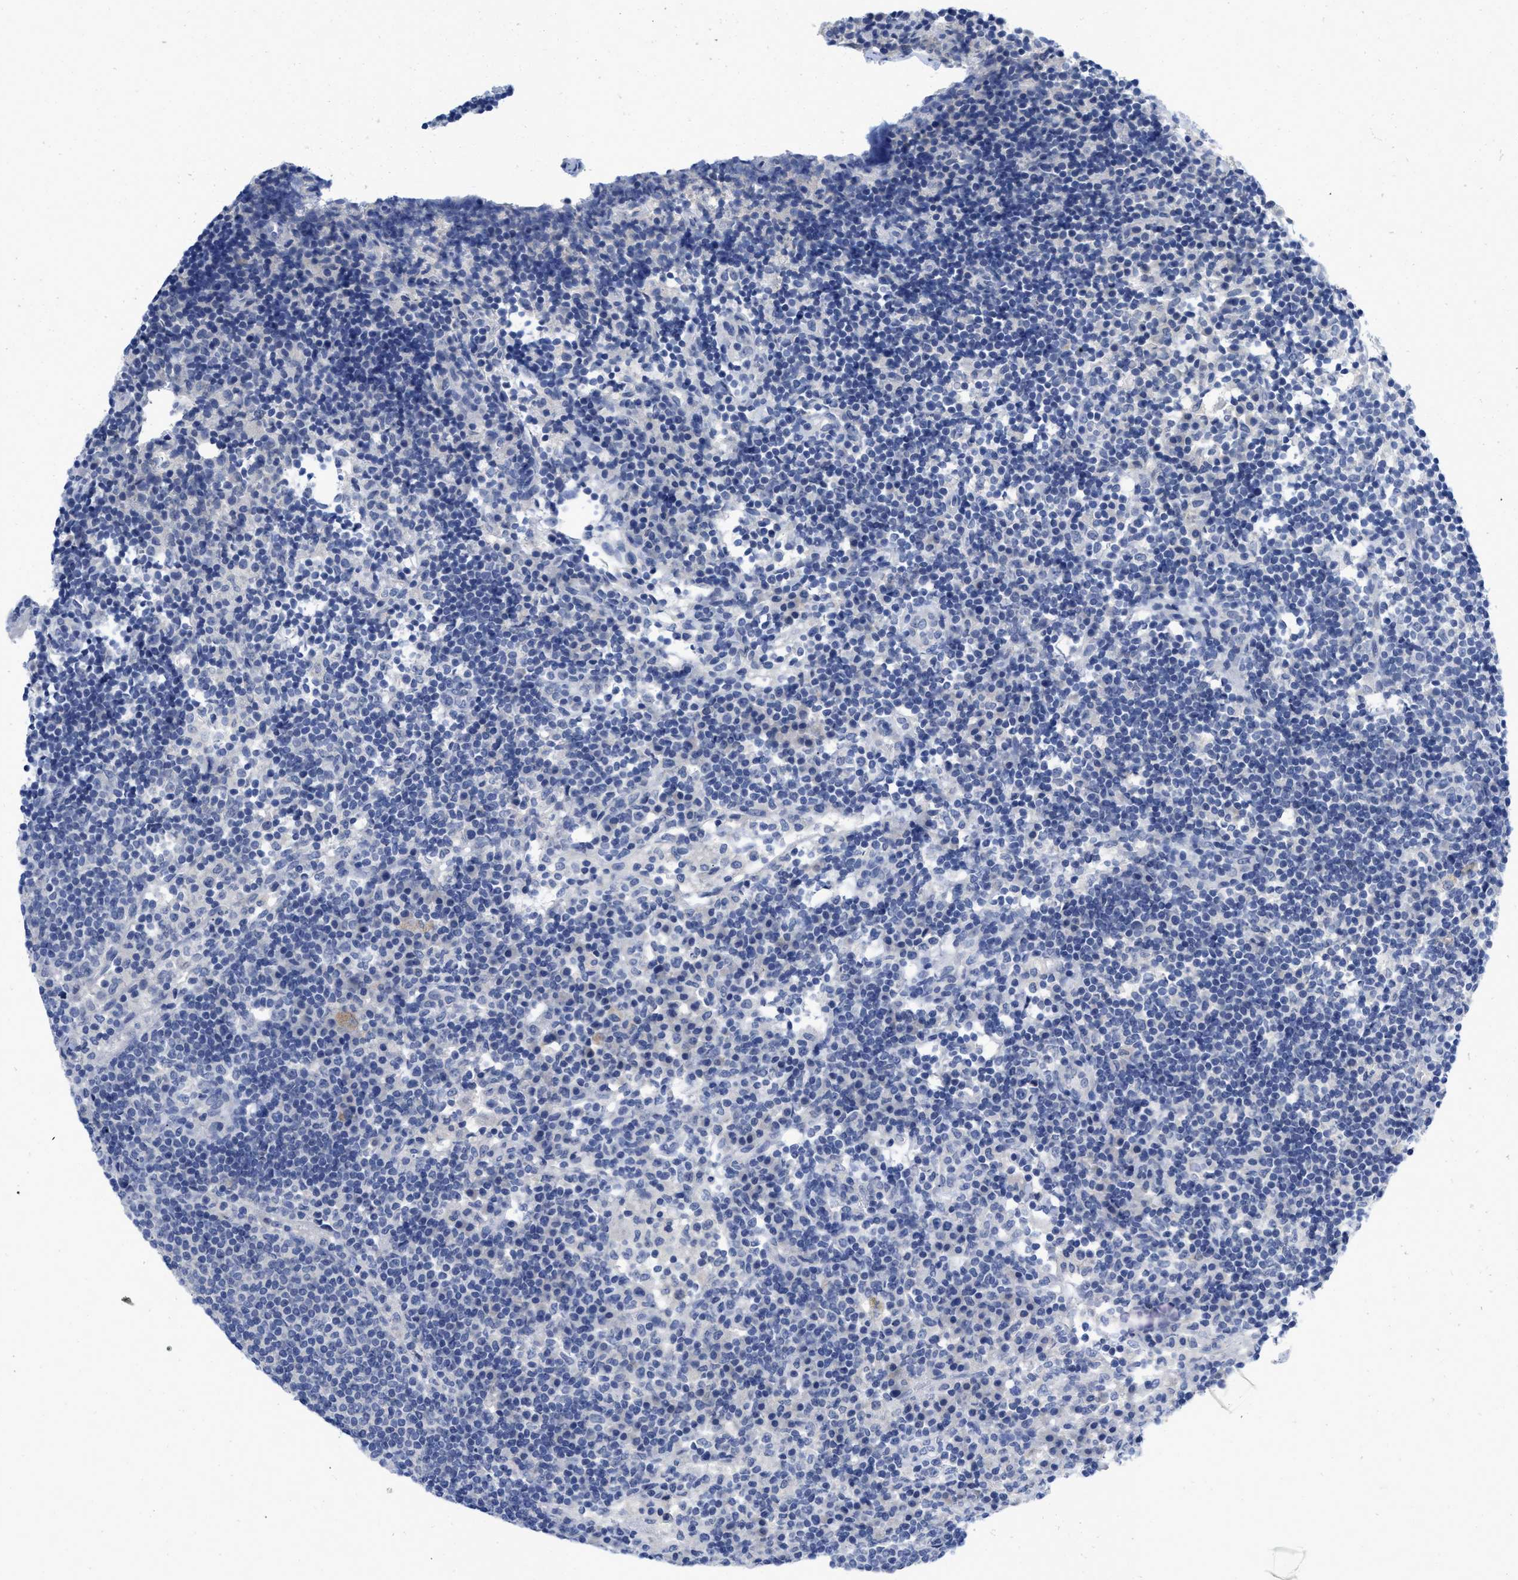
{"staining": {"intensity": "negative", "quantity": "none", "location": "none"}, "tissue": "lymph node", "cell_type": "Germinal center cells", "image_type": "normal", "snomed": [{"axis": "morphology", "description": "Normal tissue, NOS"}, {"axis": "topography", "description": "Lymph node"}], "caption": "Immunohistochemistry (IHC) micrograph of benign lymph node stained for a protein (brown), which displays no staining in germinal center cells. (Brightfield microscopy of DAB (3,3'-diaminobenzidine) immunohistochemistry at high magnification).", "gene": "PYY", "patient": {"sex": "female", "age": 53}}